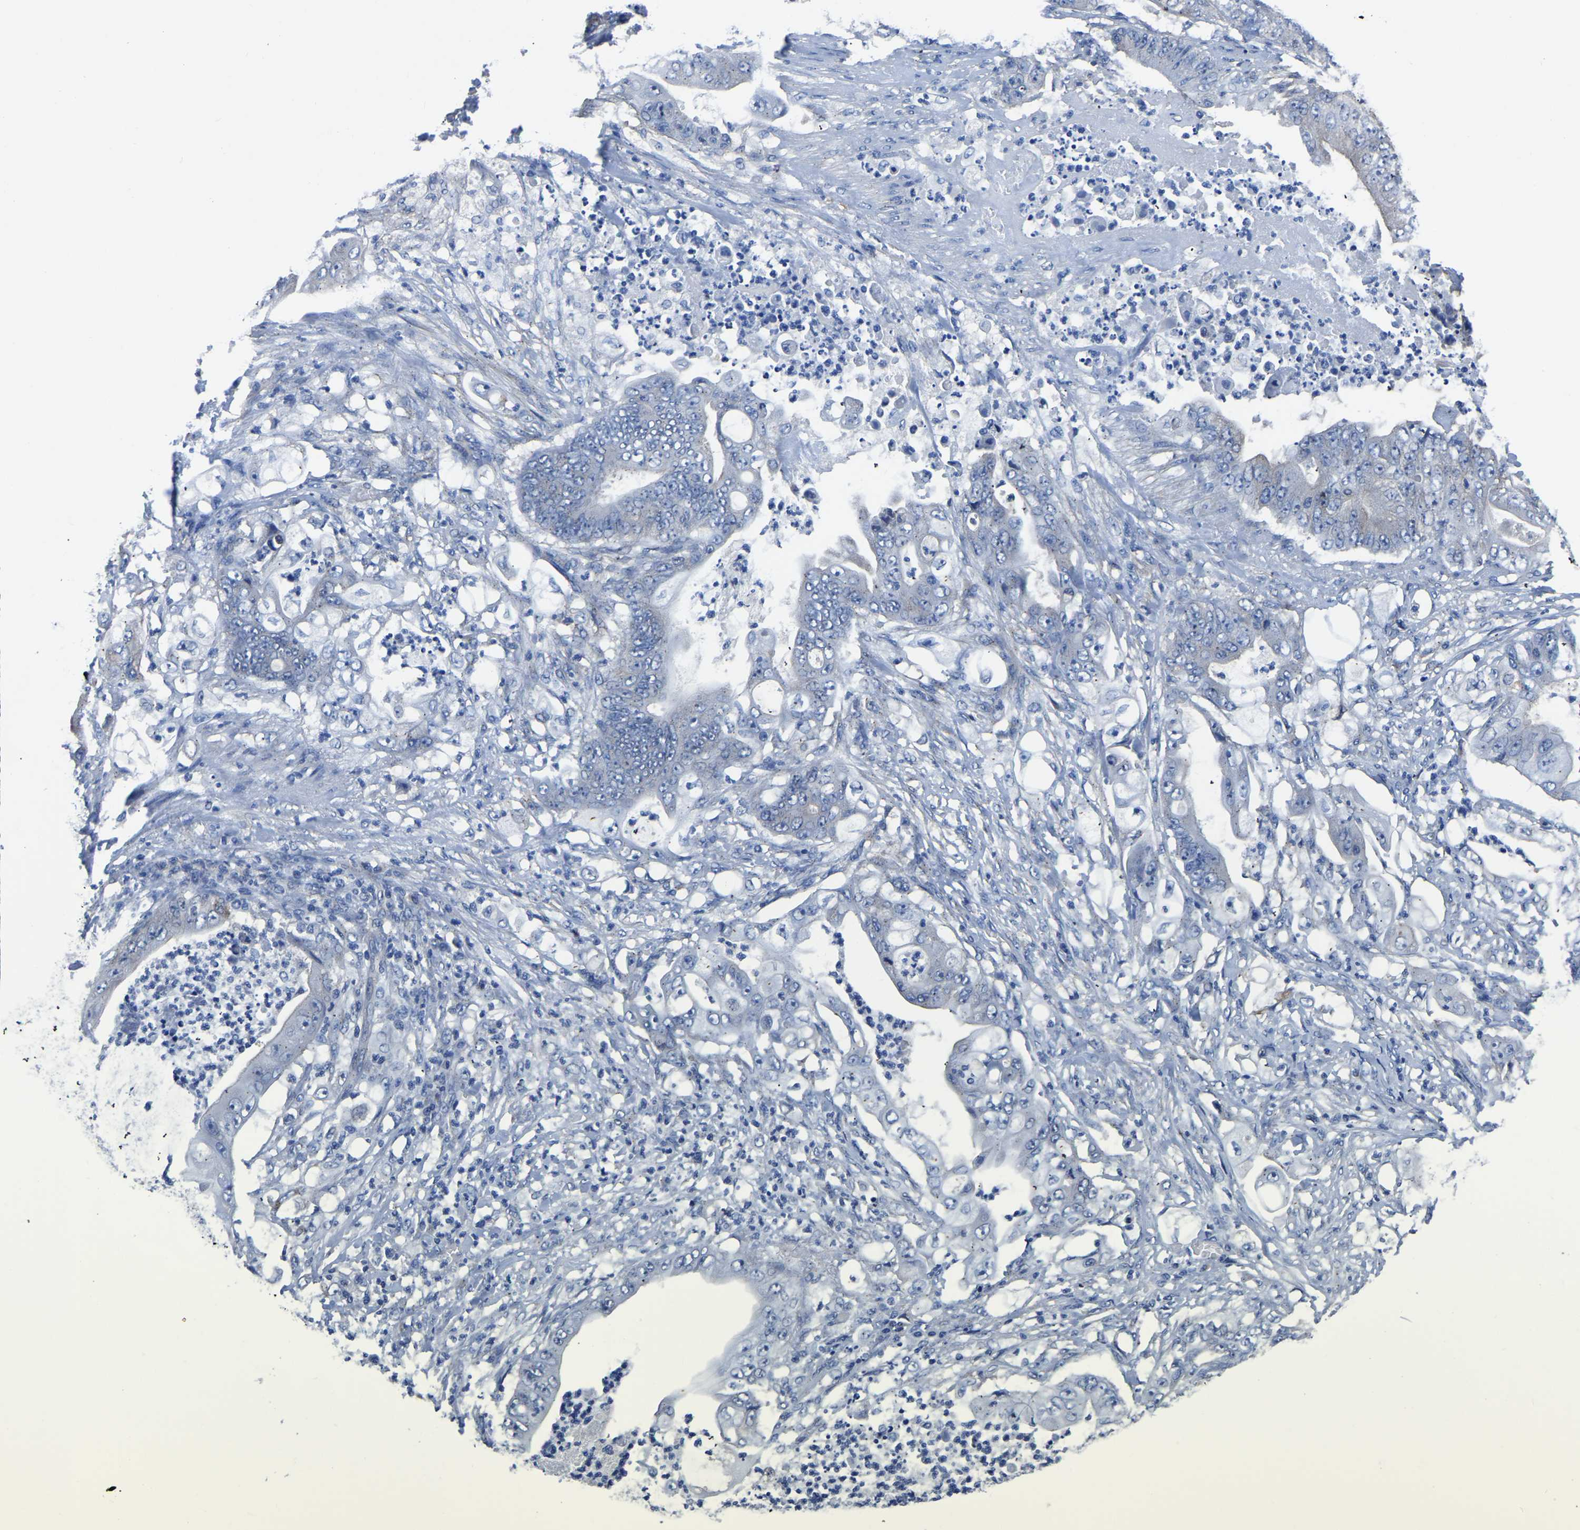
{"staining": {"intensity": "negative", "quantity": "none", "location": "none"}, "tissue": "stomach cancer", "cell_type": "Tumor cells", "image_type": "cancer", "snomed": [{"axis": "morphology", "description": "Adenocarcinoma, NOS"}, {"axis": "topography", "description": "Stomach"}], "caption": "Adenocarcinoma (stomach) was stained to show a protein in brown. There is no significant staining in tumor cells.", "gene": "TFG", "patient": {"sex": "female", "age": 73}}